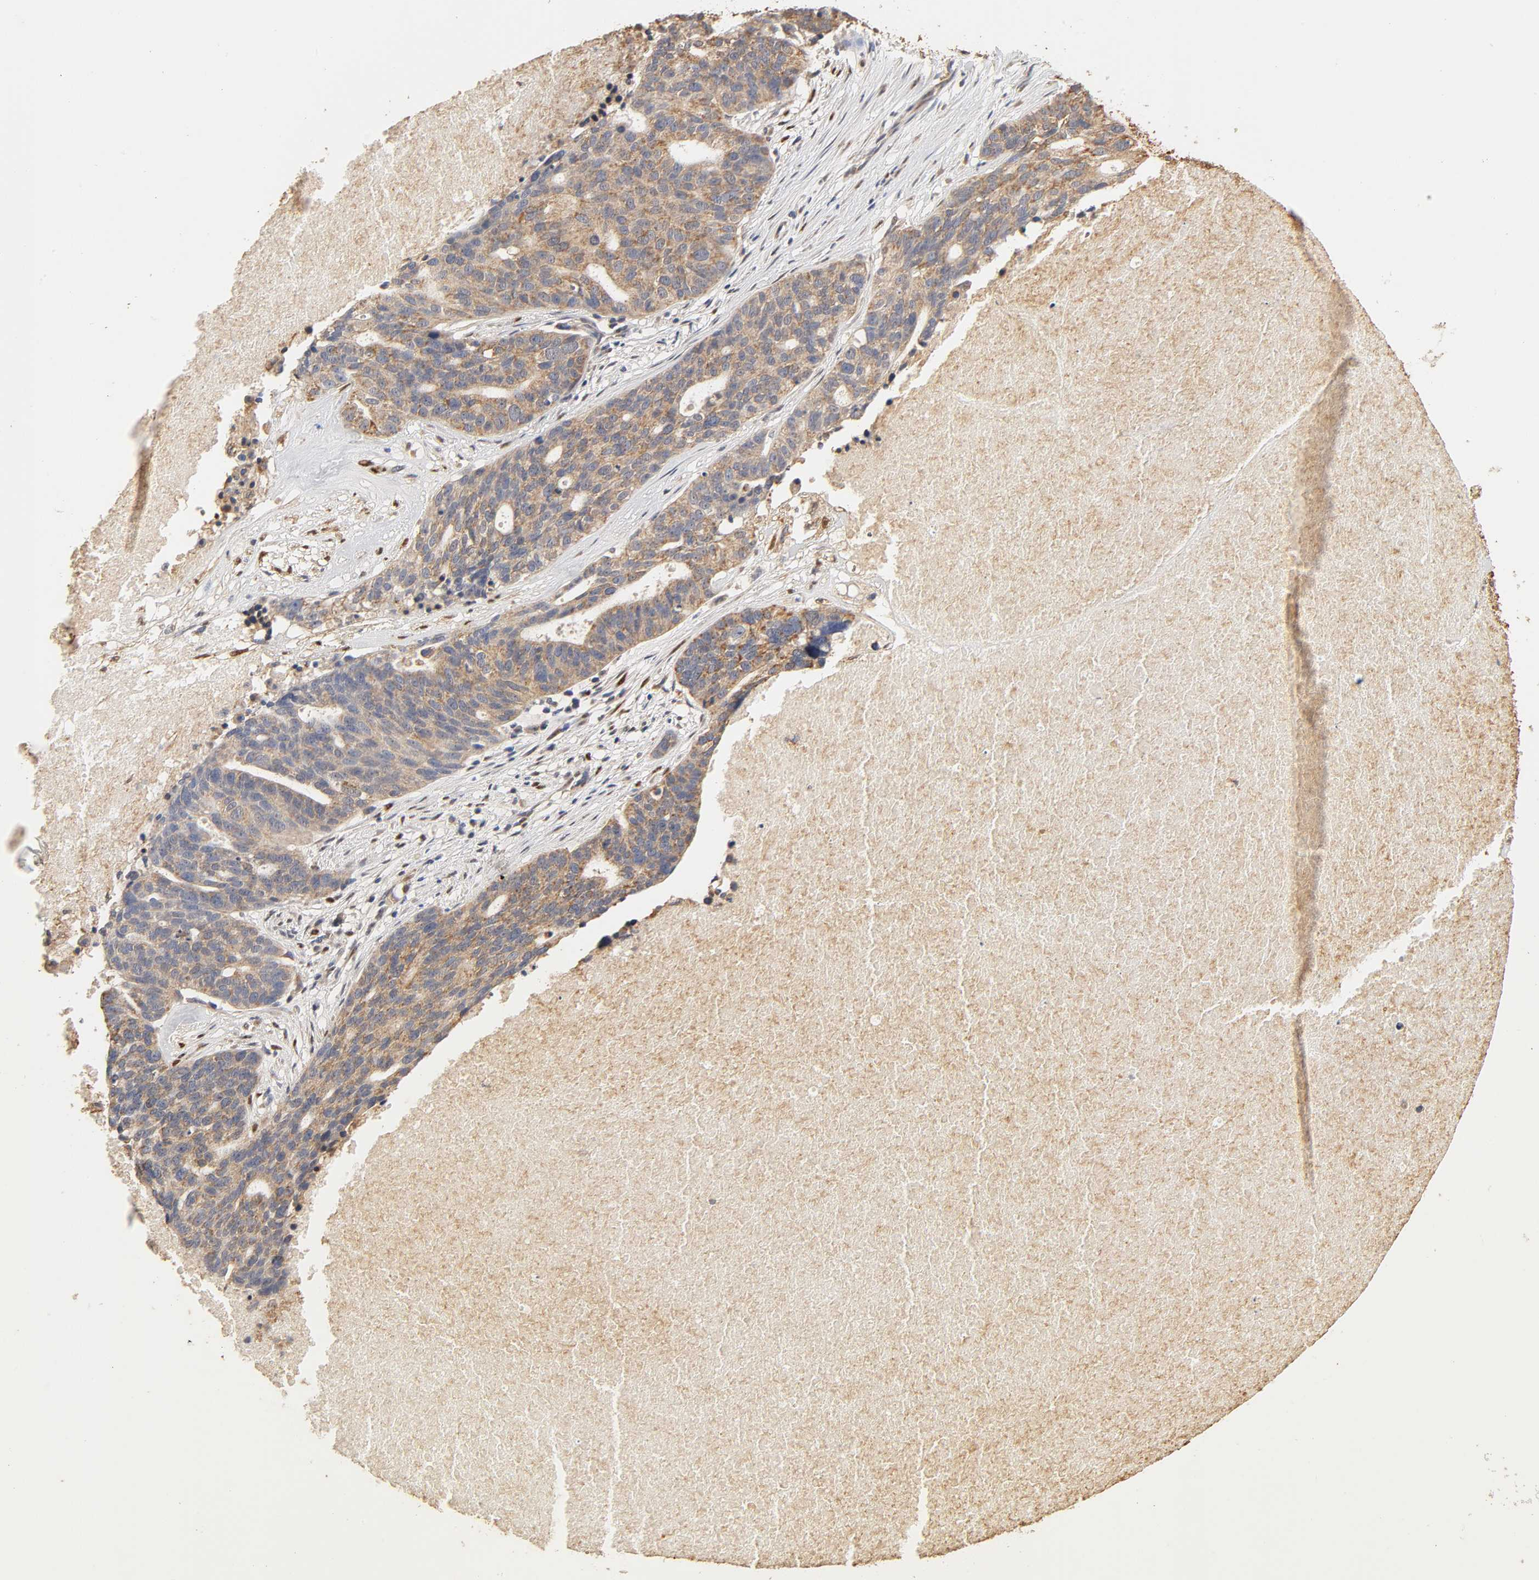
{"staining": {"intensity": "moderate", "quantity": "25%-75%", "location": "cytoplasmic/membranous"}, "tissue": "ovarian cancer", "cell_type": "Tumor cells", "image_type": "cancer", "snomed": [{"axis": "morphology", "description": "Cystadenocarcinoma, serous, NOS"}, {"axis": "topography", "description": "Ovary"}], "caption": "Moderate cytoplasmic/membranous expression is seen in about 25%-75% of tumor cells in ovarian cancer (serous cystadenocarcinoma).", "gene": "PKN1", "patient": {"sex": "female", "age": 59}}